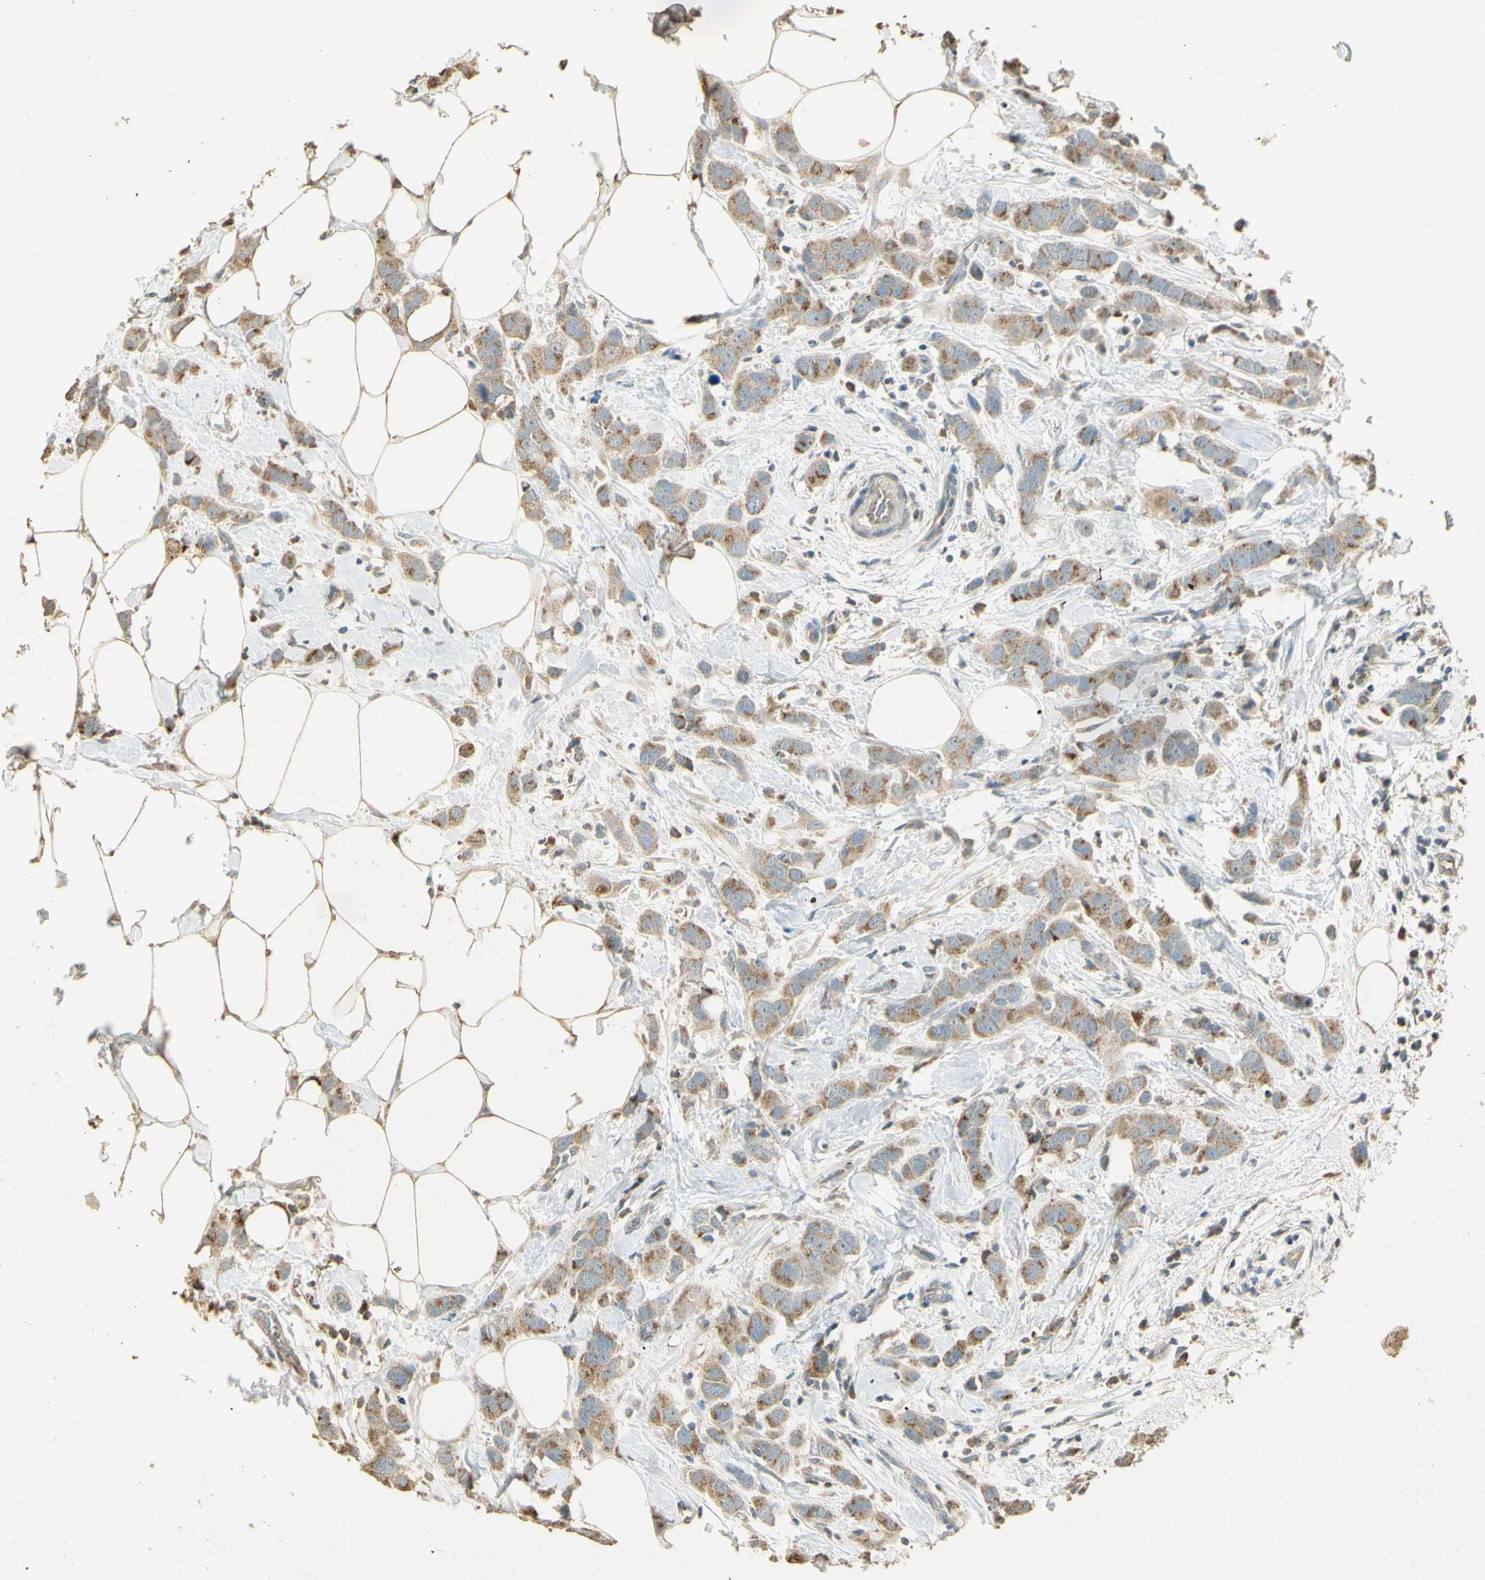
{"staining": {"intensity": "moderate", "quantity": ">75%", "location": "cytoplasmic/membranous"}, "tissue": "breast cancer", "cell_type": "Tumor cells", "image_type": "cancer", "snomed": [{"axis": "morphology", "description": "Normal tissue, NOS"}, {"axis": "morphology", "description": "Duct carcinoma"}, {"axis": "topography", "description": "Breast"}], "caption": "An image showing moderate cytoplasmic/membranous staining in approximately >75% of tumor cells in breast infiltrating ductal carcinoma, as visualized by brown immunohistochemical staining.", "gene": "UXS1", "patient": {"sex": "female", "age": 50}}